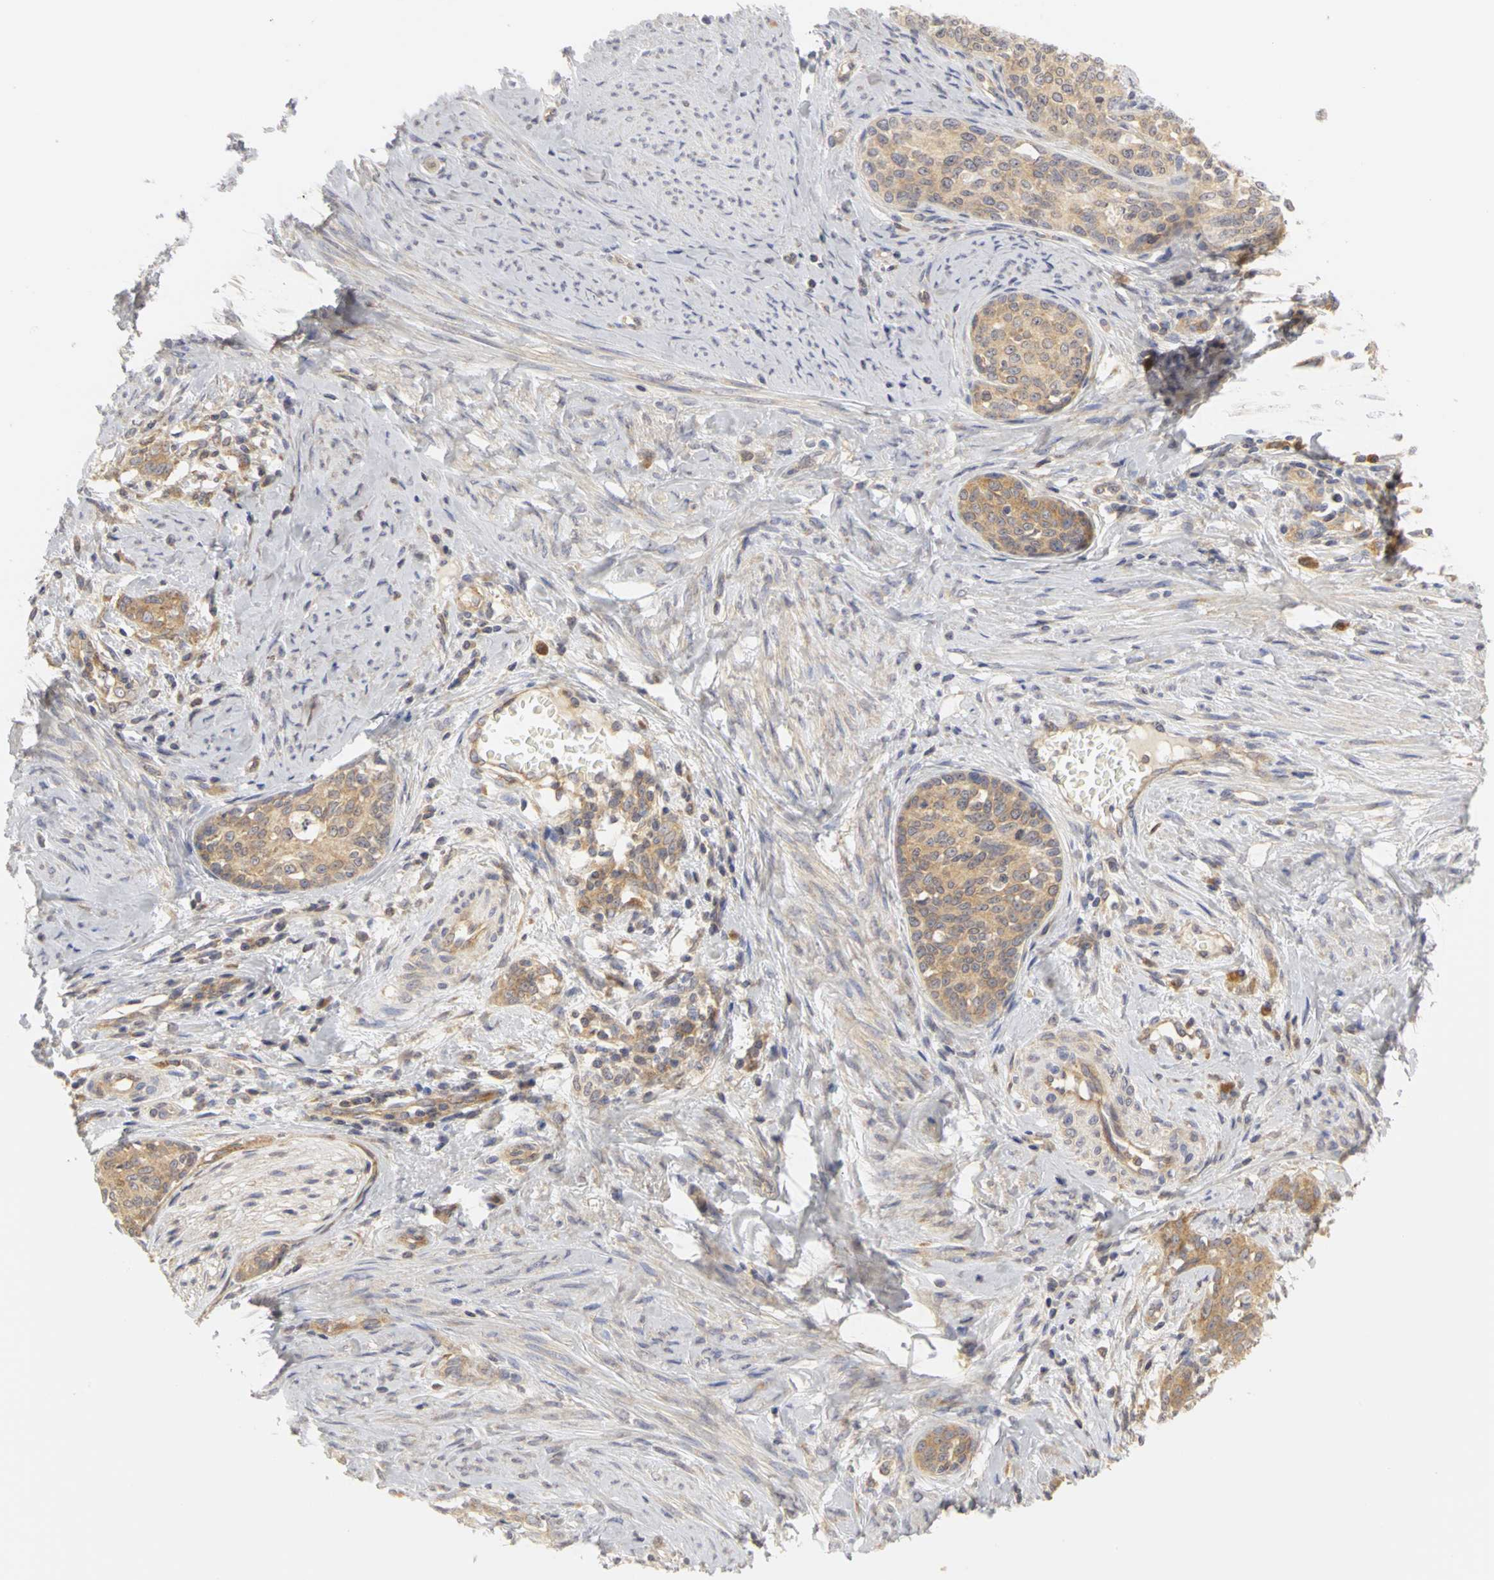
{"staining": {"intensity": "weak", "quantity": ">75%", "location": "cytoplasmic/membranous"}, "tissue": "cervical cancer", "cell_type": "Tumor cells", "image_type": "cancer", "snomed": [{"axis": "morphology", "description": "Squamous cell carcinoma, NOS"}, {"axis": "morphology", "description": "Adenocarcinoma, NOS"}, {"axis": "topography", "description": "Cervix"}], "caption": "Protein expression analysis of cervical cancer (adenocarcinoma) reveals weak cytoplasmic/membranous expression in approximately >75% of tumor cells.", "gene": "IRAK1", "patient": {"sex": "female", "age": 52}}